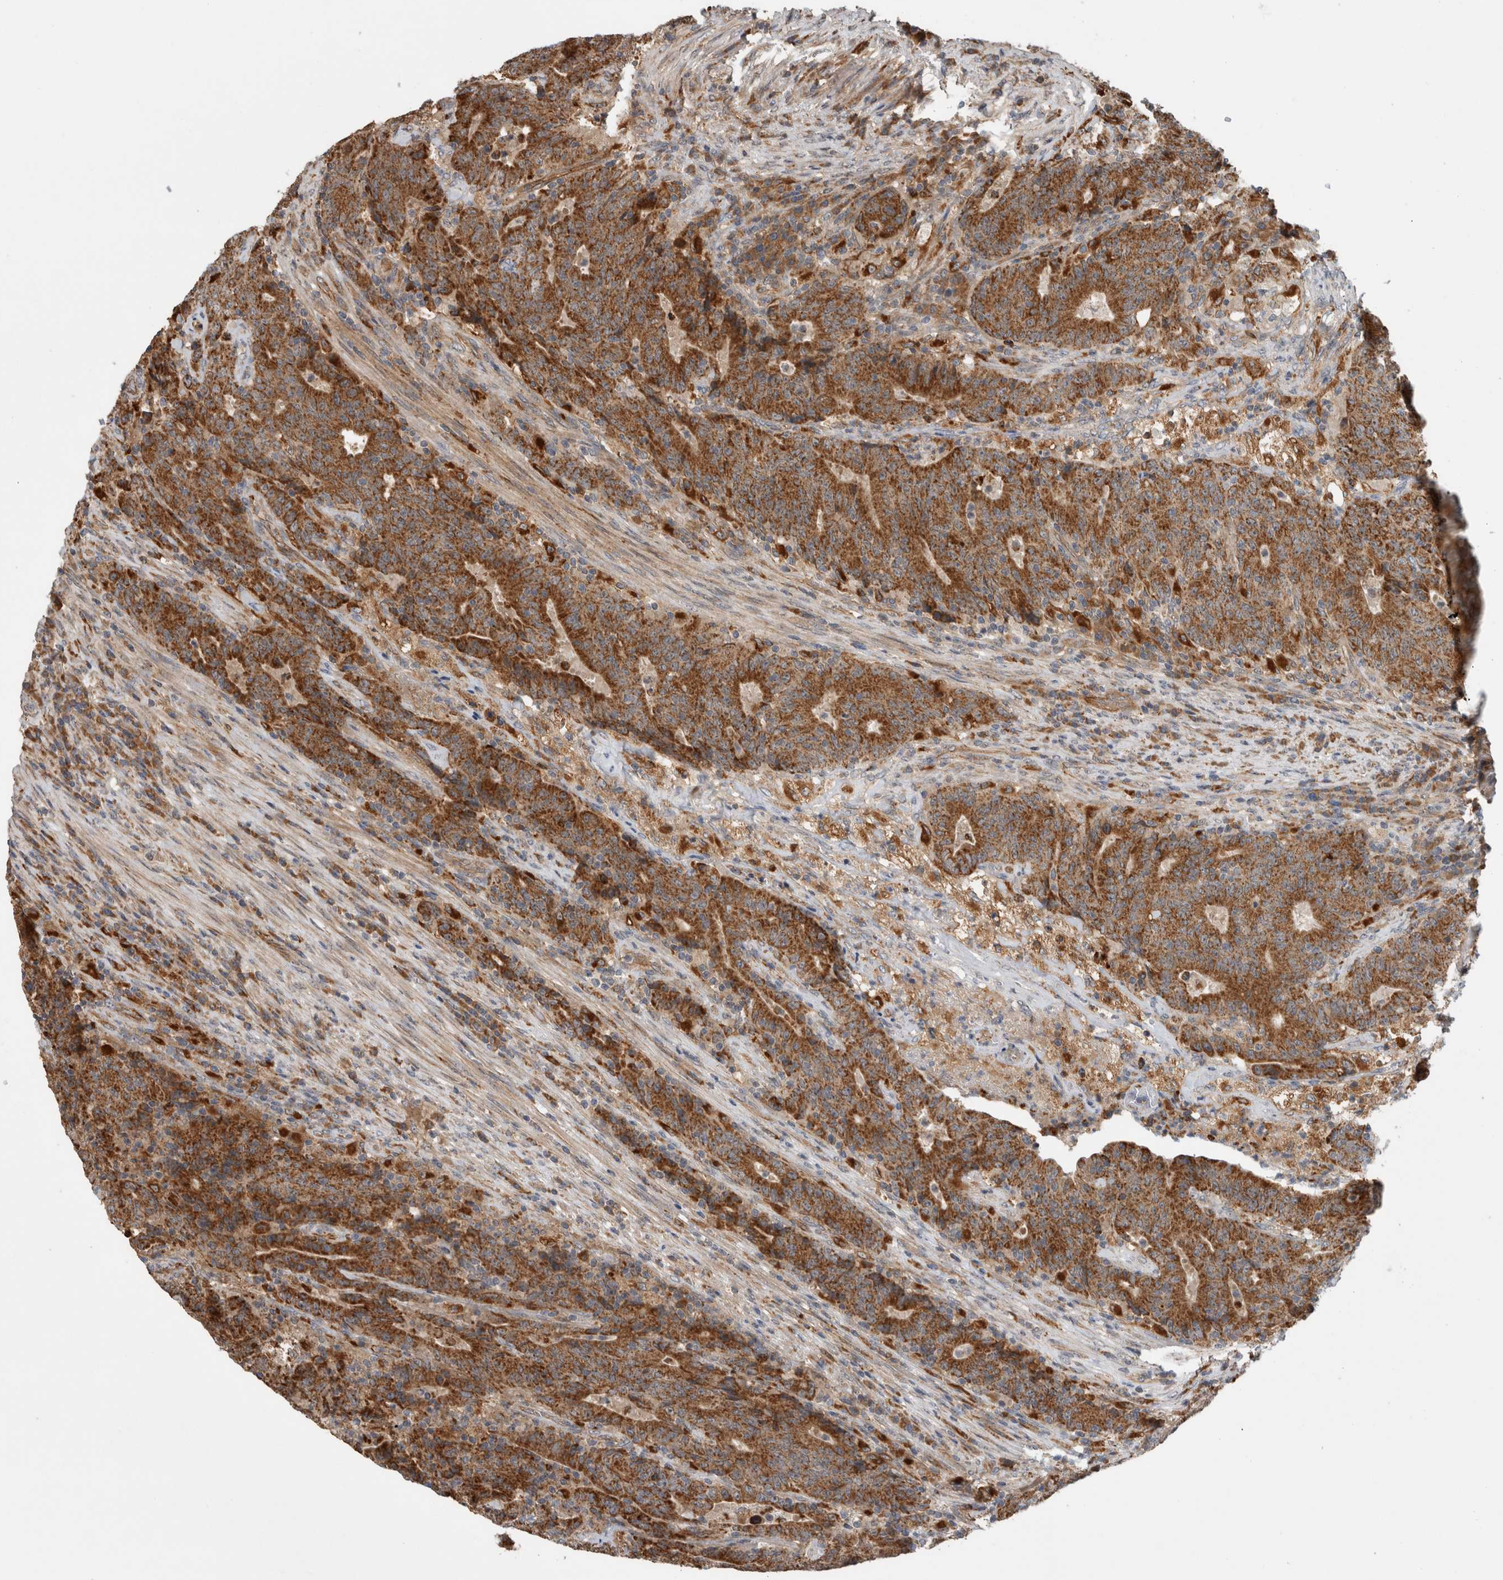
{"staining": {"intensity": "strong", "quantity": ">75%", "location": "cytoplasmic/membranous"}, "tissue": "colorectal cancer", "cell_type": "Tumor cells", "image_type": "cancer", "snomed": [{"axis": "morphology", "description": "Normal tissue, NOS"}, {"axis": "morphology", "description": "Adenocarcinoma, NOS"}, {"axis": "topography", "description": "Colon"}], "caption": "An immunohistochemistry micrograph of tumor tissue is shown. Protein staining in brown highlights strong cytoplasmic/membranous positivity in colorectal cancer (adenocarcinoma) within tumor cells. The staining was performed using DAB, with brown indicating positive protein expression. Nuclei are stained blue with hematoxylin.", "gene": "ADGRL3", "patient": {"sex": "female", "age": 75}}